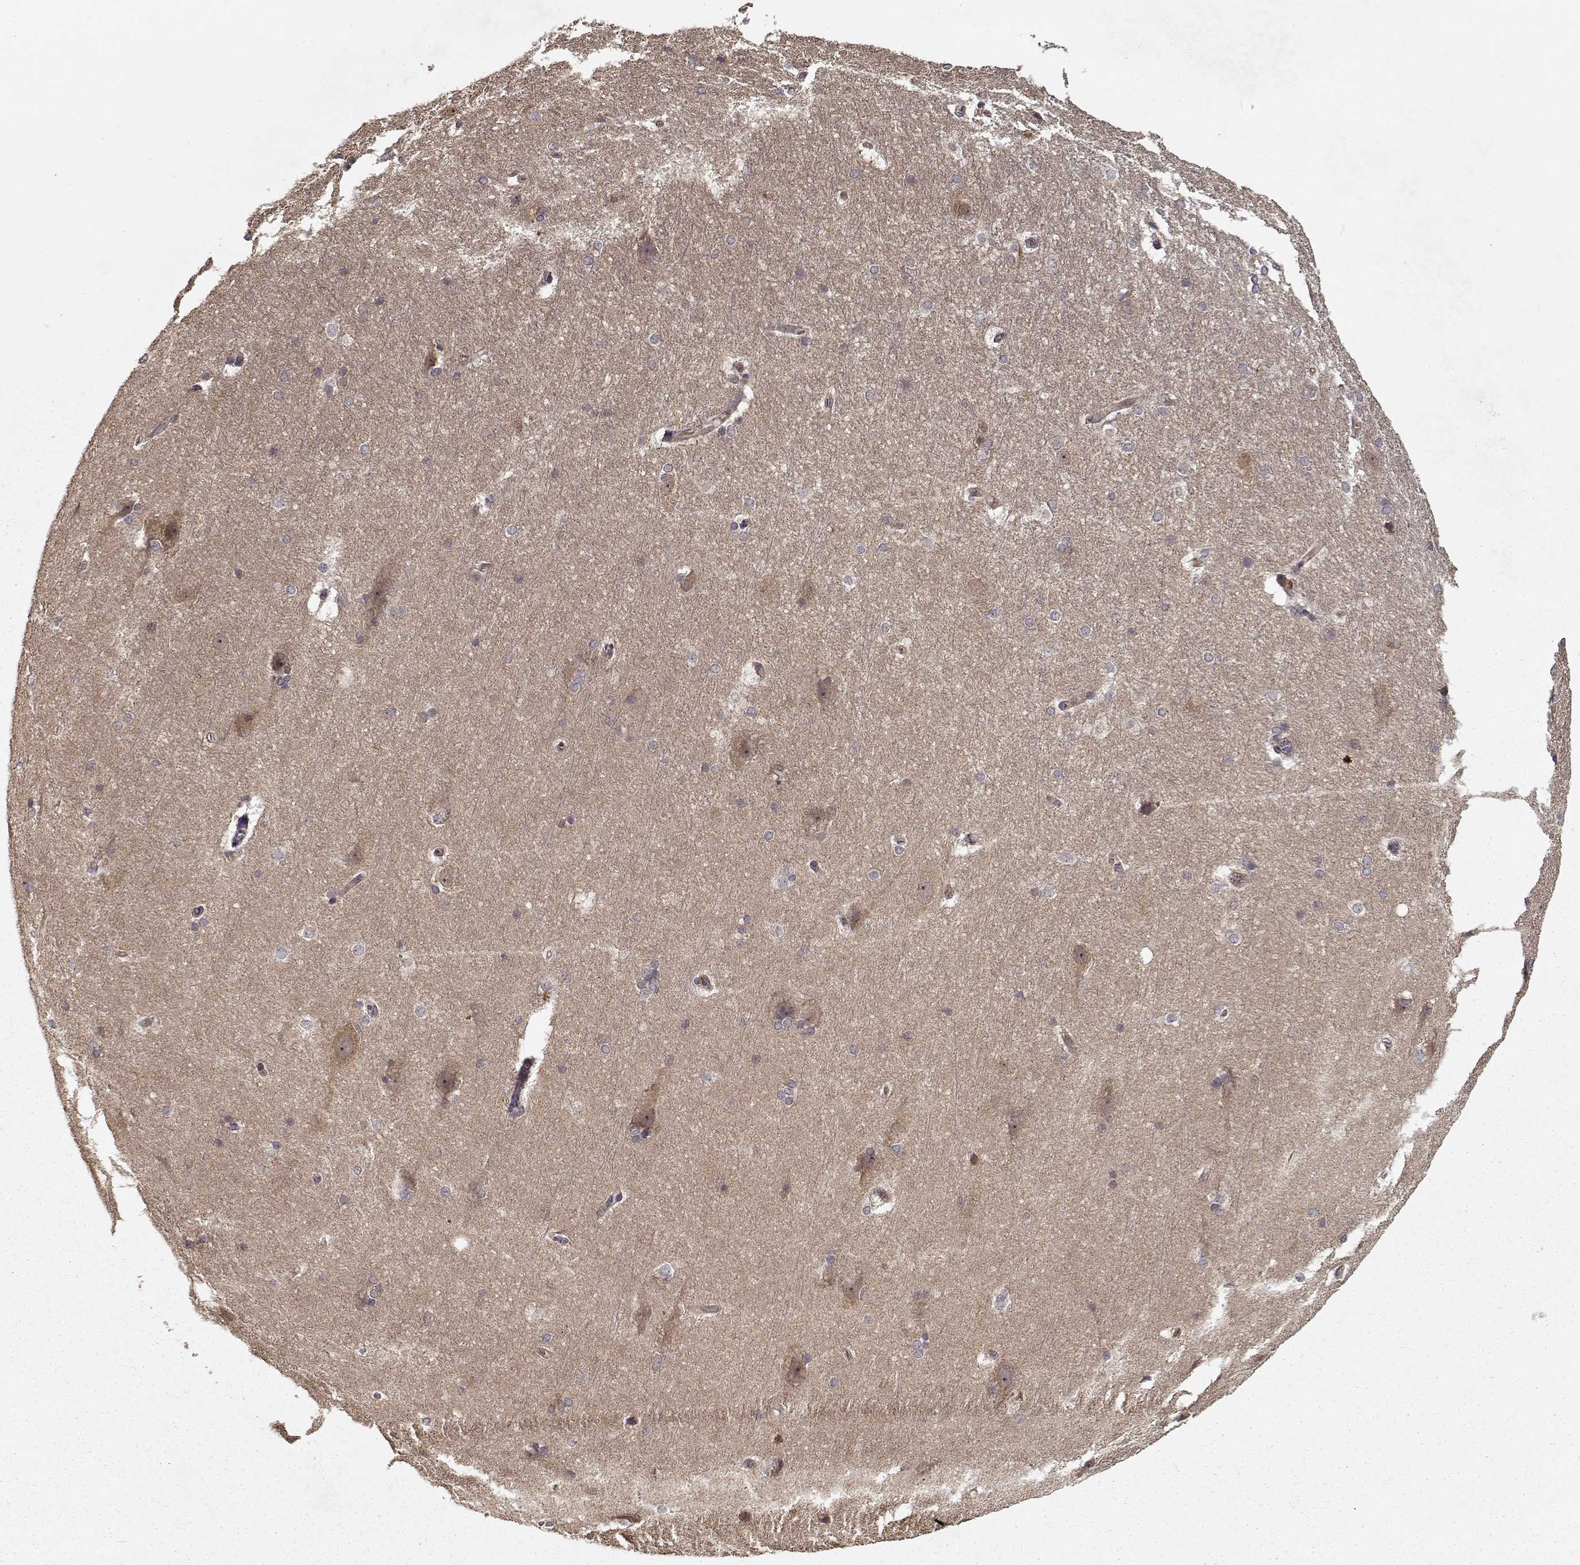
{"staining": {"intensity": "negative", "quantity": "none", "location": "none"}, "tissue": "hippocampus", "cell_type": "Glial cells", "image_type": "normal", "snomed": [{"axis": "morphology", "description": "Normal tissue, NOS"}, {"axis": "topography", "description": "Cerebral cortex"}, {"axis": "topography", "description": "Hippocampus"}], "caption": "Immunohistochemical staining of unremarkable human hippocampus demonstrates no significant positivity in glial cells. (DAB (3,3'-diaminobenzidine) immunohistochemistry visualized using brightfield microscopy, high magnification).", "gene": "PPP1R12A", "patient": {"sex": "female", "age": 19}}